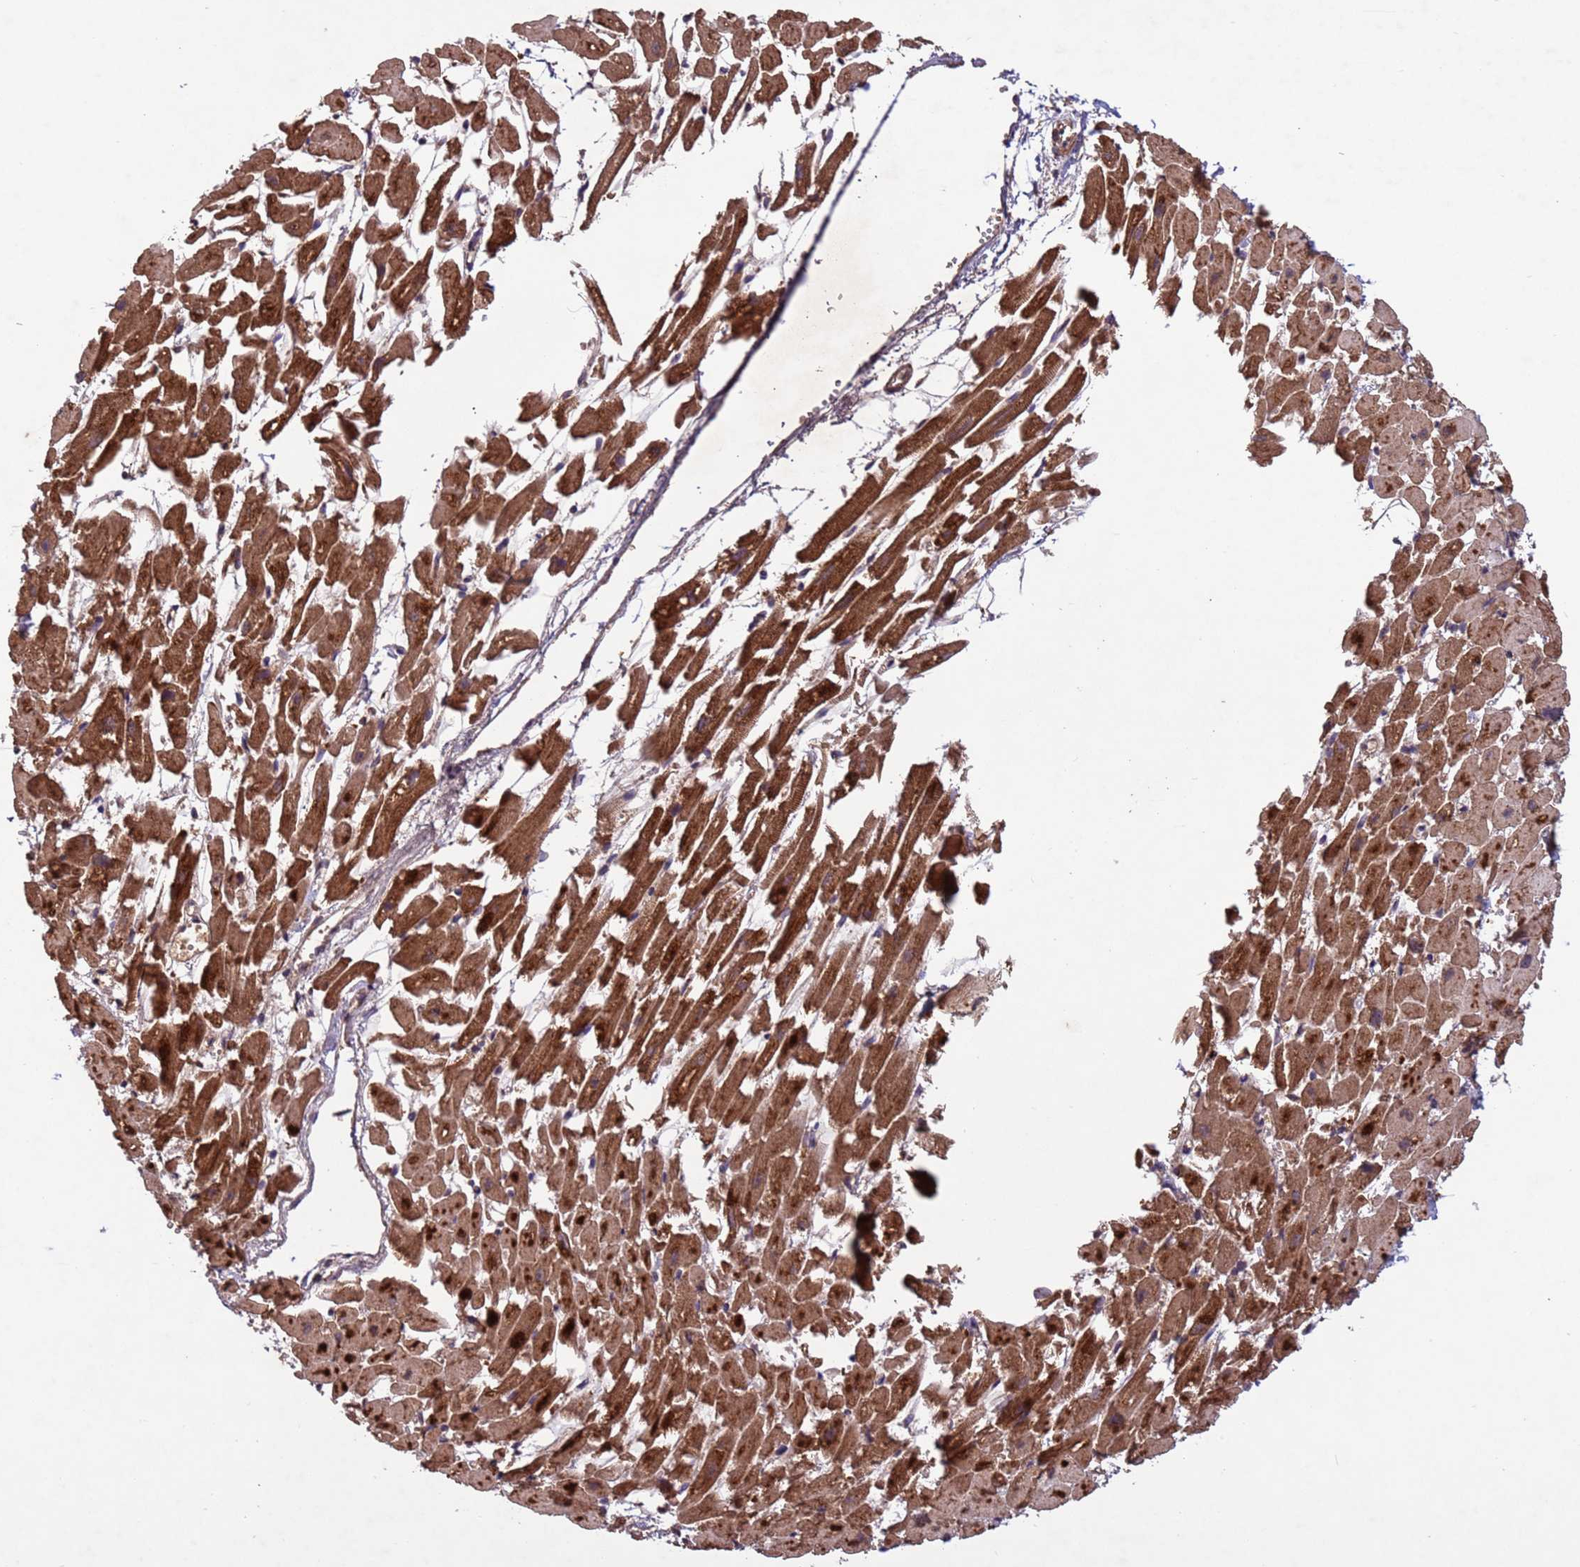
{"staining": {"intensity": "moderate", "quantity": ">75%", "location": "cytoplasmic/membranous"}, "tissue": "heart muscle", "cell_type": "Cardiomyocytes", "image_type": "normal", "snomed": [{"axis": "morphology", "description": "Normal tissue, NOS"}, {"axis": "topography", "description": "Heart"}], "caption": "IHC micrograph of normal human heart muscle stained for a protein (brown), which displays medium levels of moderate cytoplasmic/membranous staining in approximately >75% of cardiomyocytes.", "gene": "FASTKD1", "patient": {"sex": "female", "age": 64}}